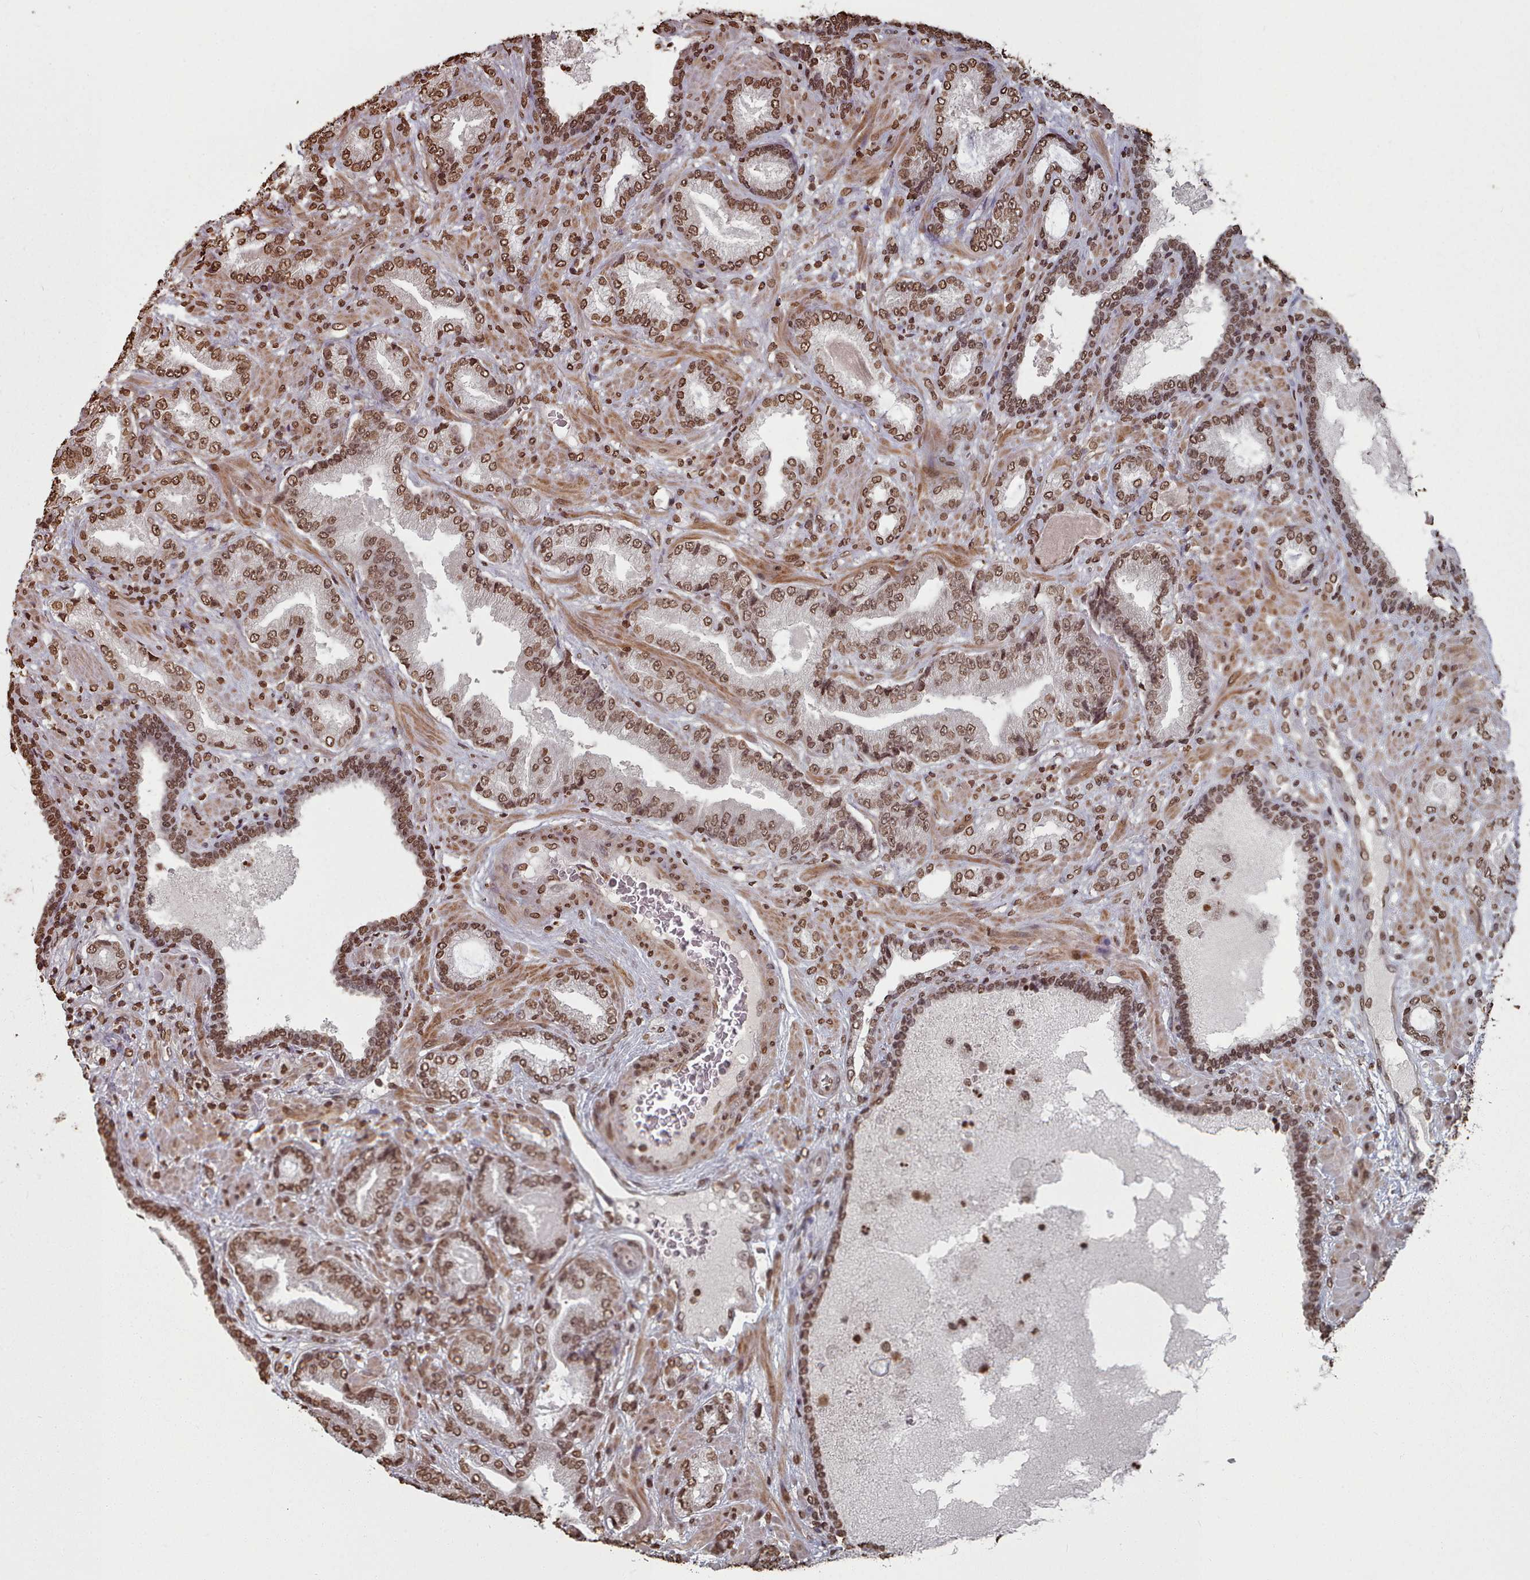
{"staining": {"intensity": "strong", "quantity": ">75%", "location": "nuclear"}, "tissue": "prostate cancer", "cell_type": "Tumor cells", "image_type": "cancer", "snomed": [{"axis": "morphology", "description": "Adenocarcinoma, High grade"}, {"axis": "topography", "description": "Prostate"}], "caption": "Immunohistochemistry (DAB) staining of human prostate cancer (adenocarcinoma (high-grade)) exhibits strong nuclear protein expression in approximately >75% of tumor cells.", "gene": "PLEKHG5", "patient": {"sex": "male", "age": 68}}